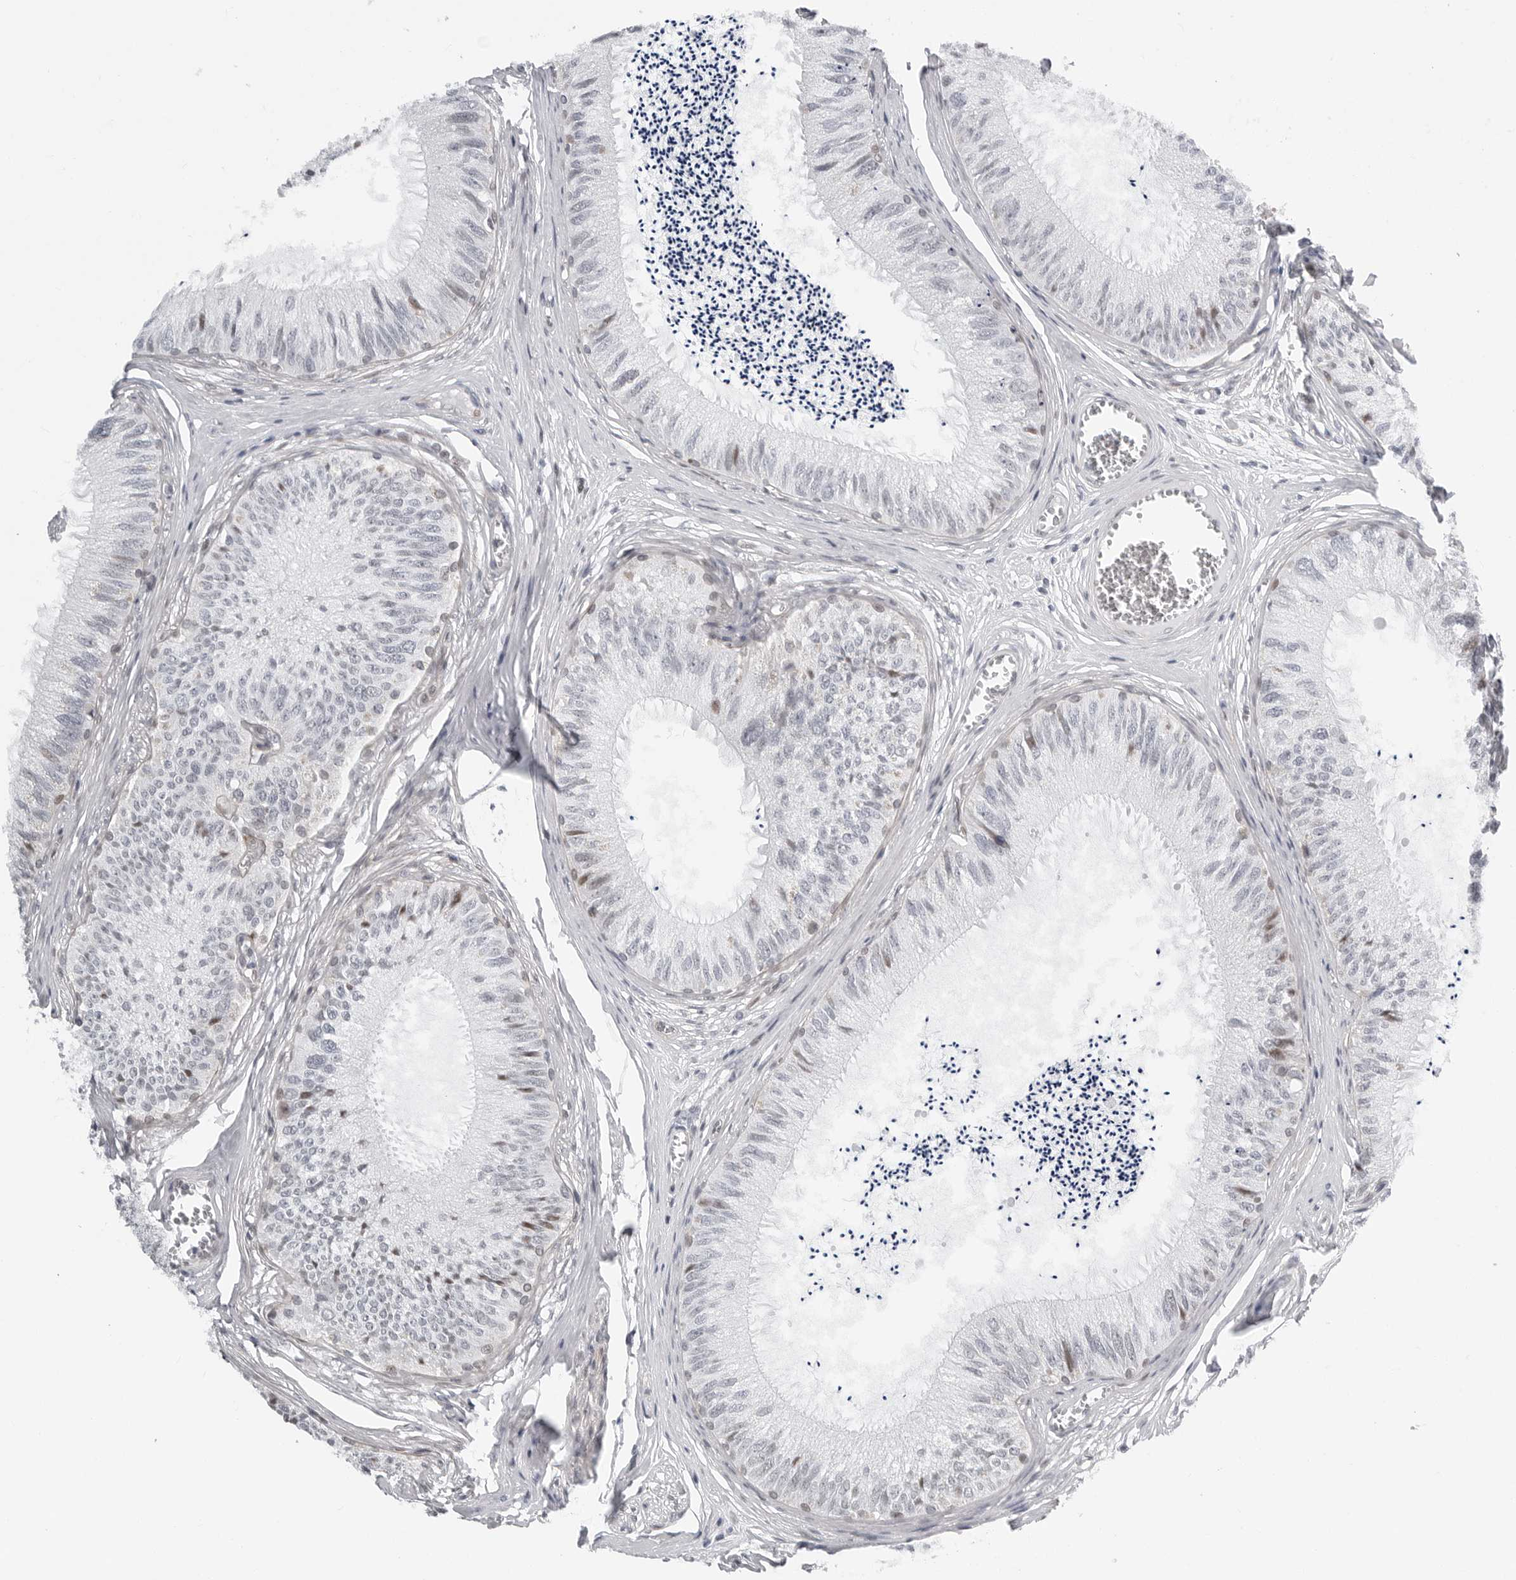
{"staining": {"intensity": "moderate", "quantity": "25%-75%", "location": "cytoplasmic/membranous"}, "tissue": "epididymis", "cell_type": "Glandular cells", "image_type": "normal", "snomed": [{"axis": "morphology", "description": "Normal tissue, NOS"}, {"axis": "topography", "description": "Epididymis"}], "caption": "Immunohistochemistry of normal human epididymis reveals medium levels of moderate cytoplasmic/membranous positivity in approximately 25%-75% of glandular cells.", "gene": "FAM135B", "patient": {"sex": "male", "age": 79}}